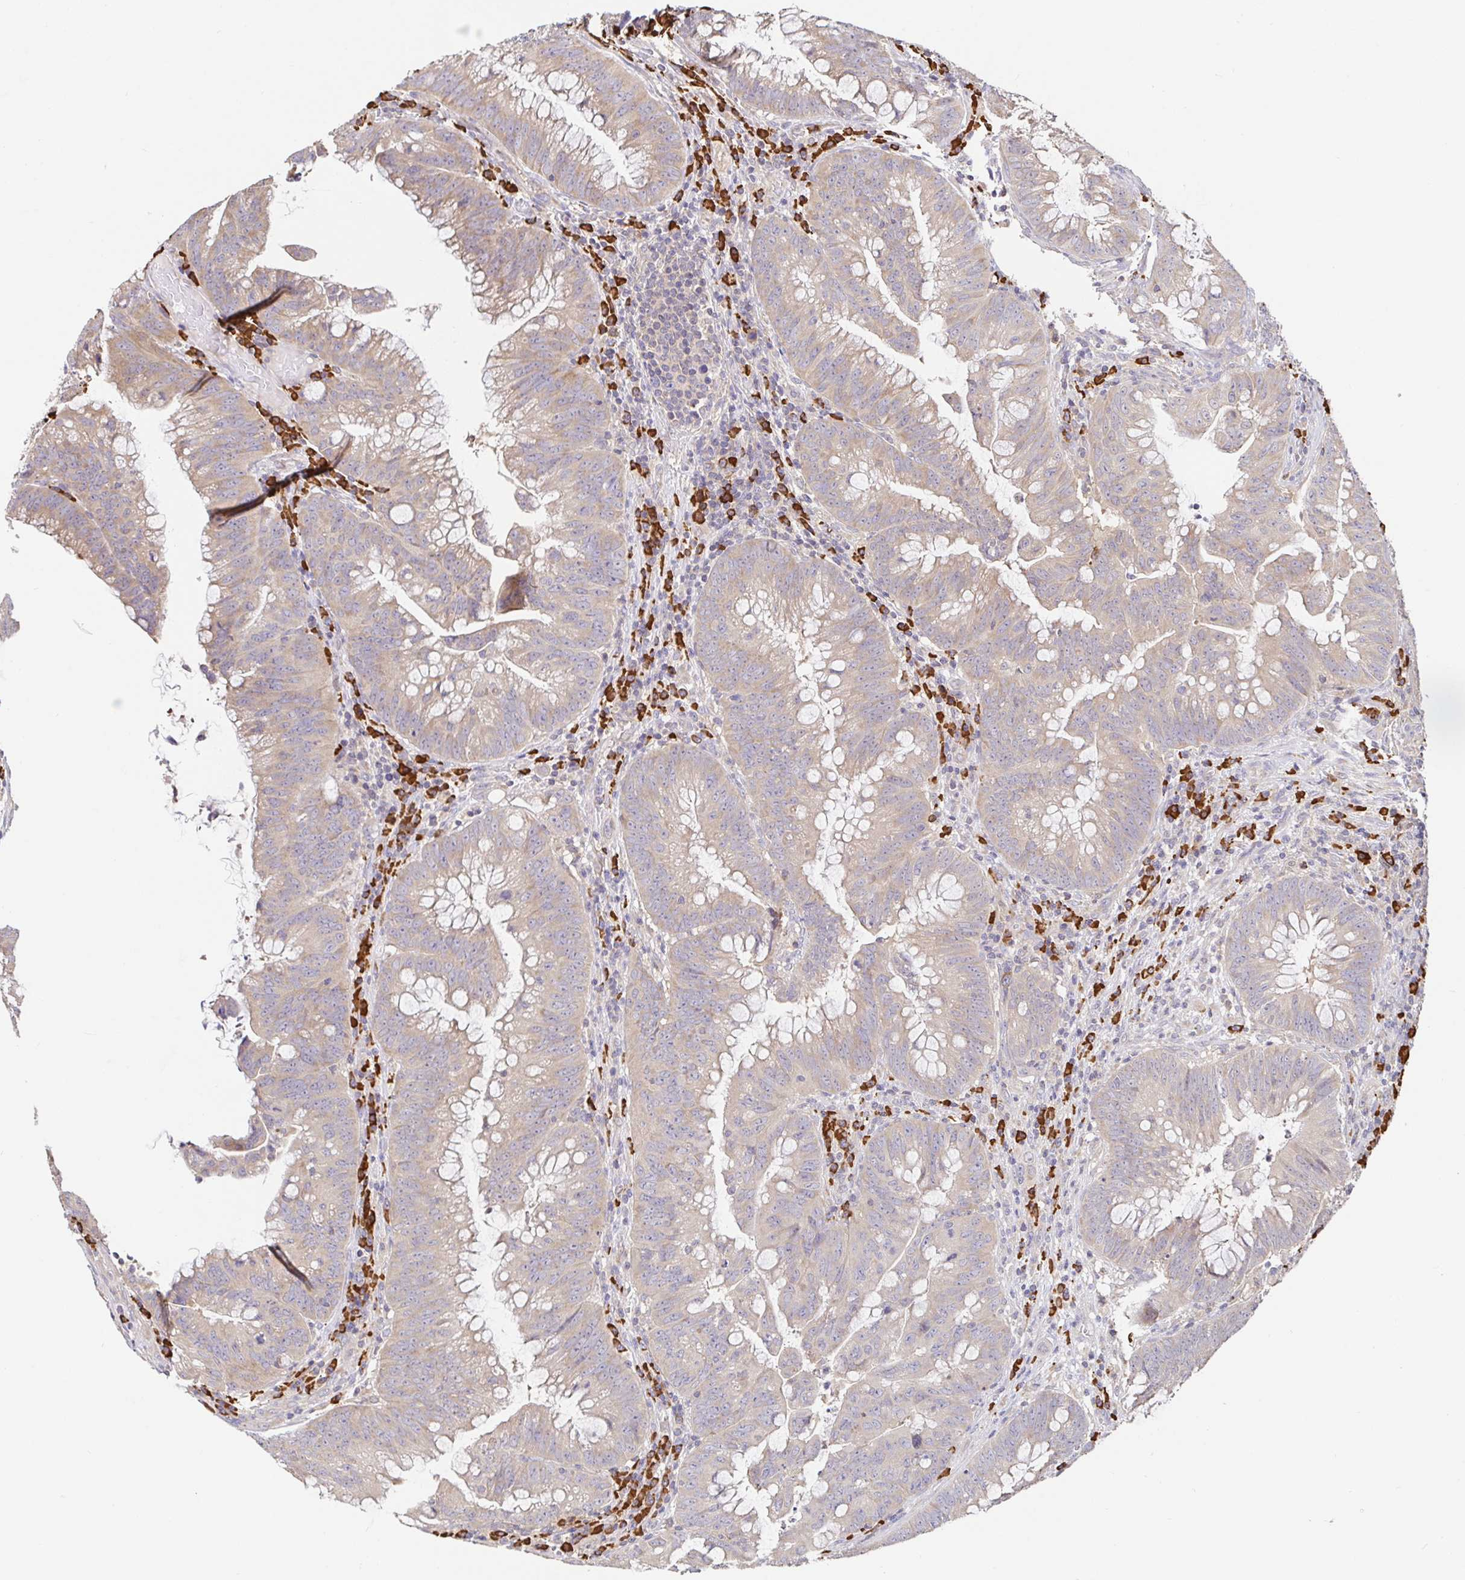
{"staining": {"intensity": "weak", "quantity": "<25%", "location": "cytoplasmic/membranous"}, "tissue": "colorectal cancer", "cell_type": "Tumor cells", "image_type": "cancer", "snomed": [{"axis": "morphology", "description": "Adenocarcinoma, NOS"}, {"axis": "topography", "description": "Colon"}], "caption": "This is an immunohistochemistry histopathology image of adenocarcinoma (colorectal). There is no staining in tumor cells.", "gene": "HAGH", "patient": {"sex": "male", "age": 62}}